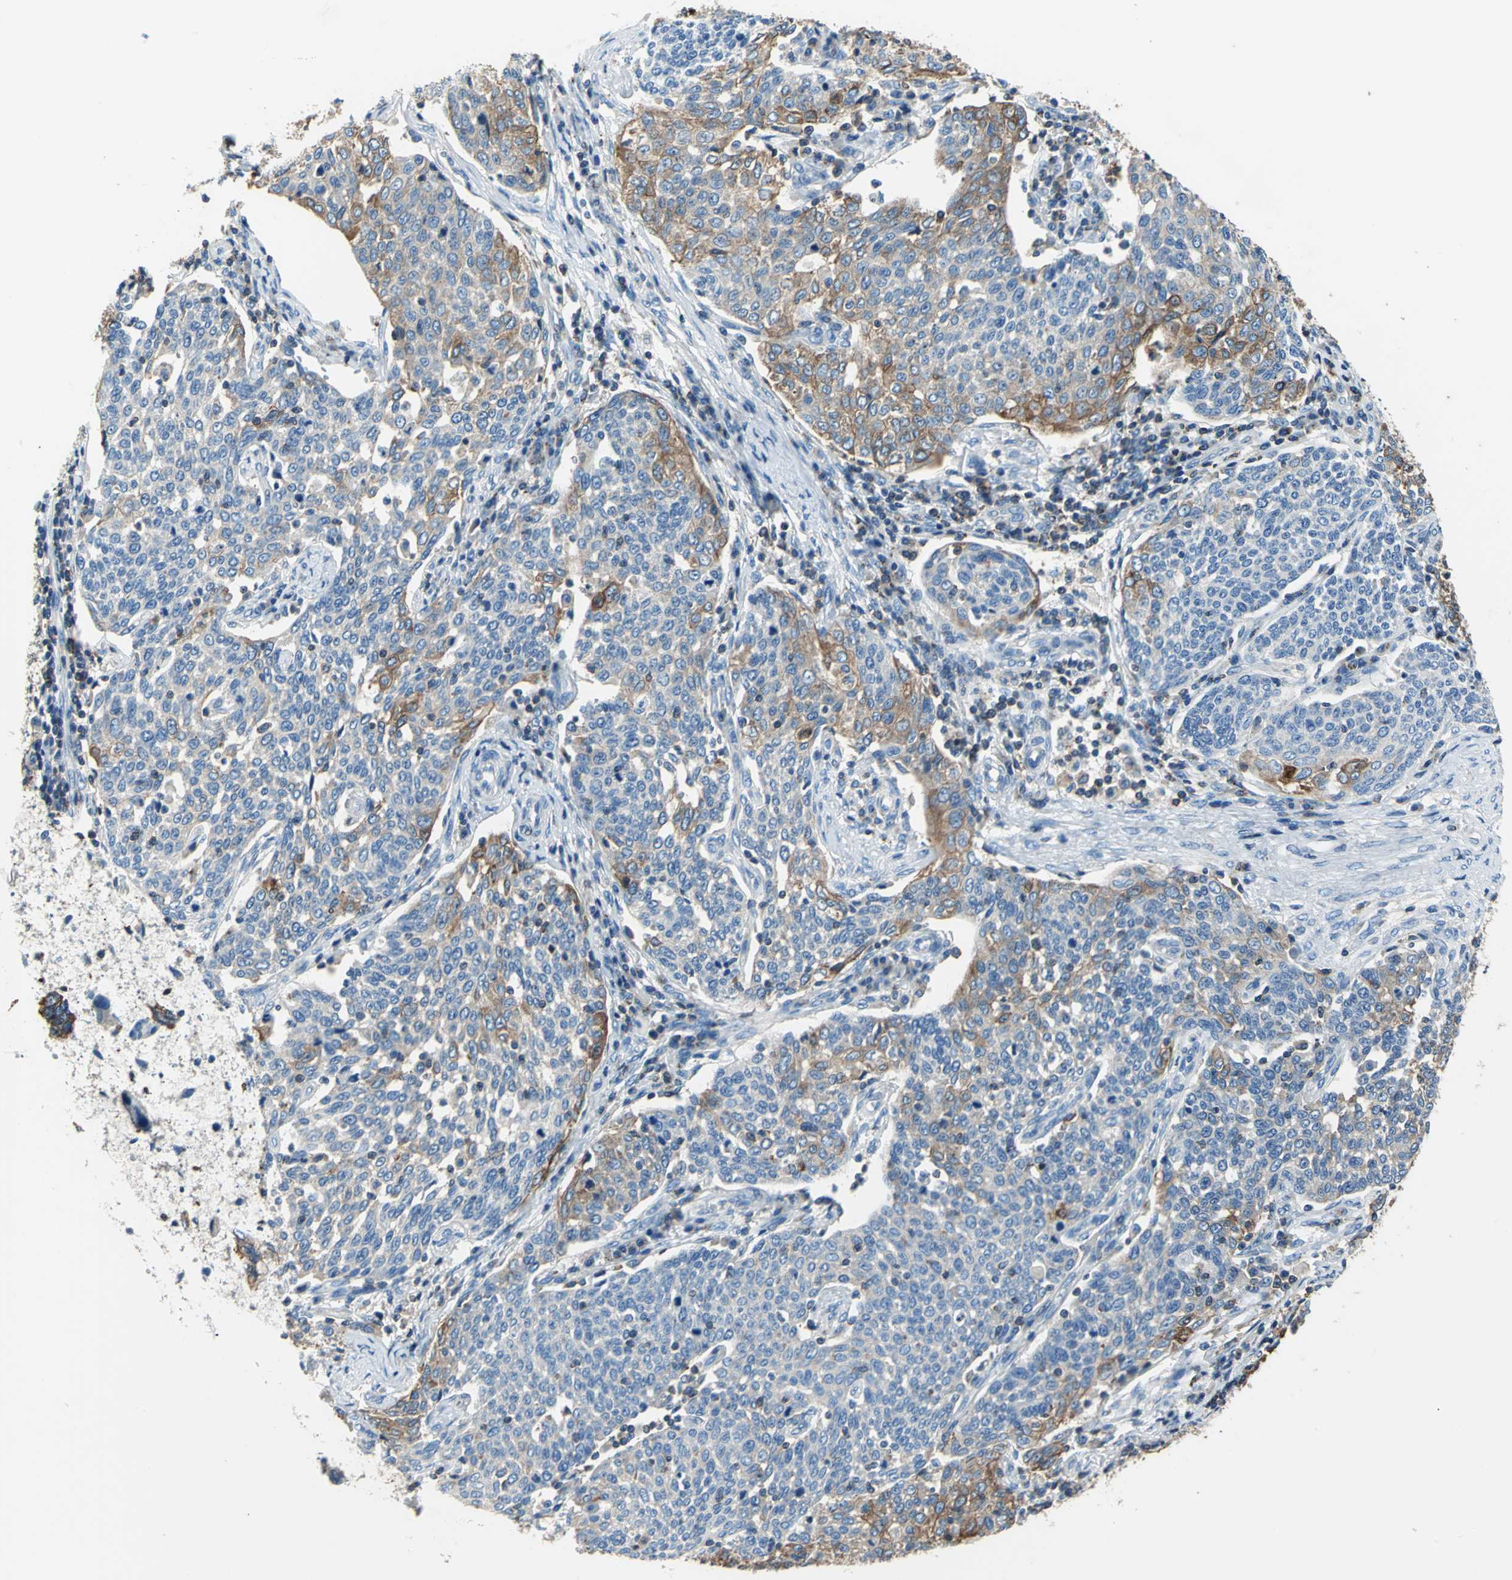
{"staining": {"intensity": "moderate", "quantity": "<25%", "location": "cytoplasmic/membranous"}, "tissue": "cervical cancer", "cell_type": "Tumor cells", "image_type": "cancer", "snomed": [{"axis": "morphology", "description": "Squamous cell carcinoma, NOS"}, {"axis": "topography", "description": "Cervix"}], "caption": "A low amount of moderate cytoplasmic/membranous expression is present in about <25% of tumor cells in cervical cancer tissue.", "gene": "SEPTIN6", "patient": {"sex": "female", "age": 34}}